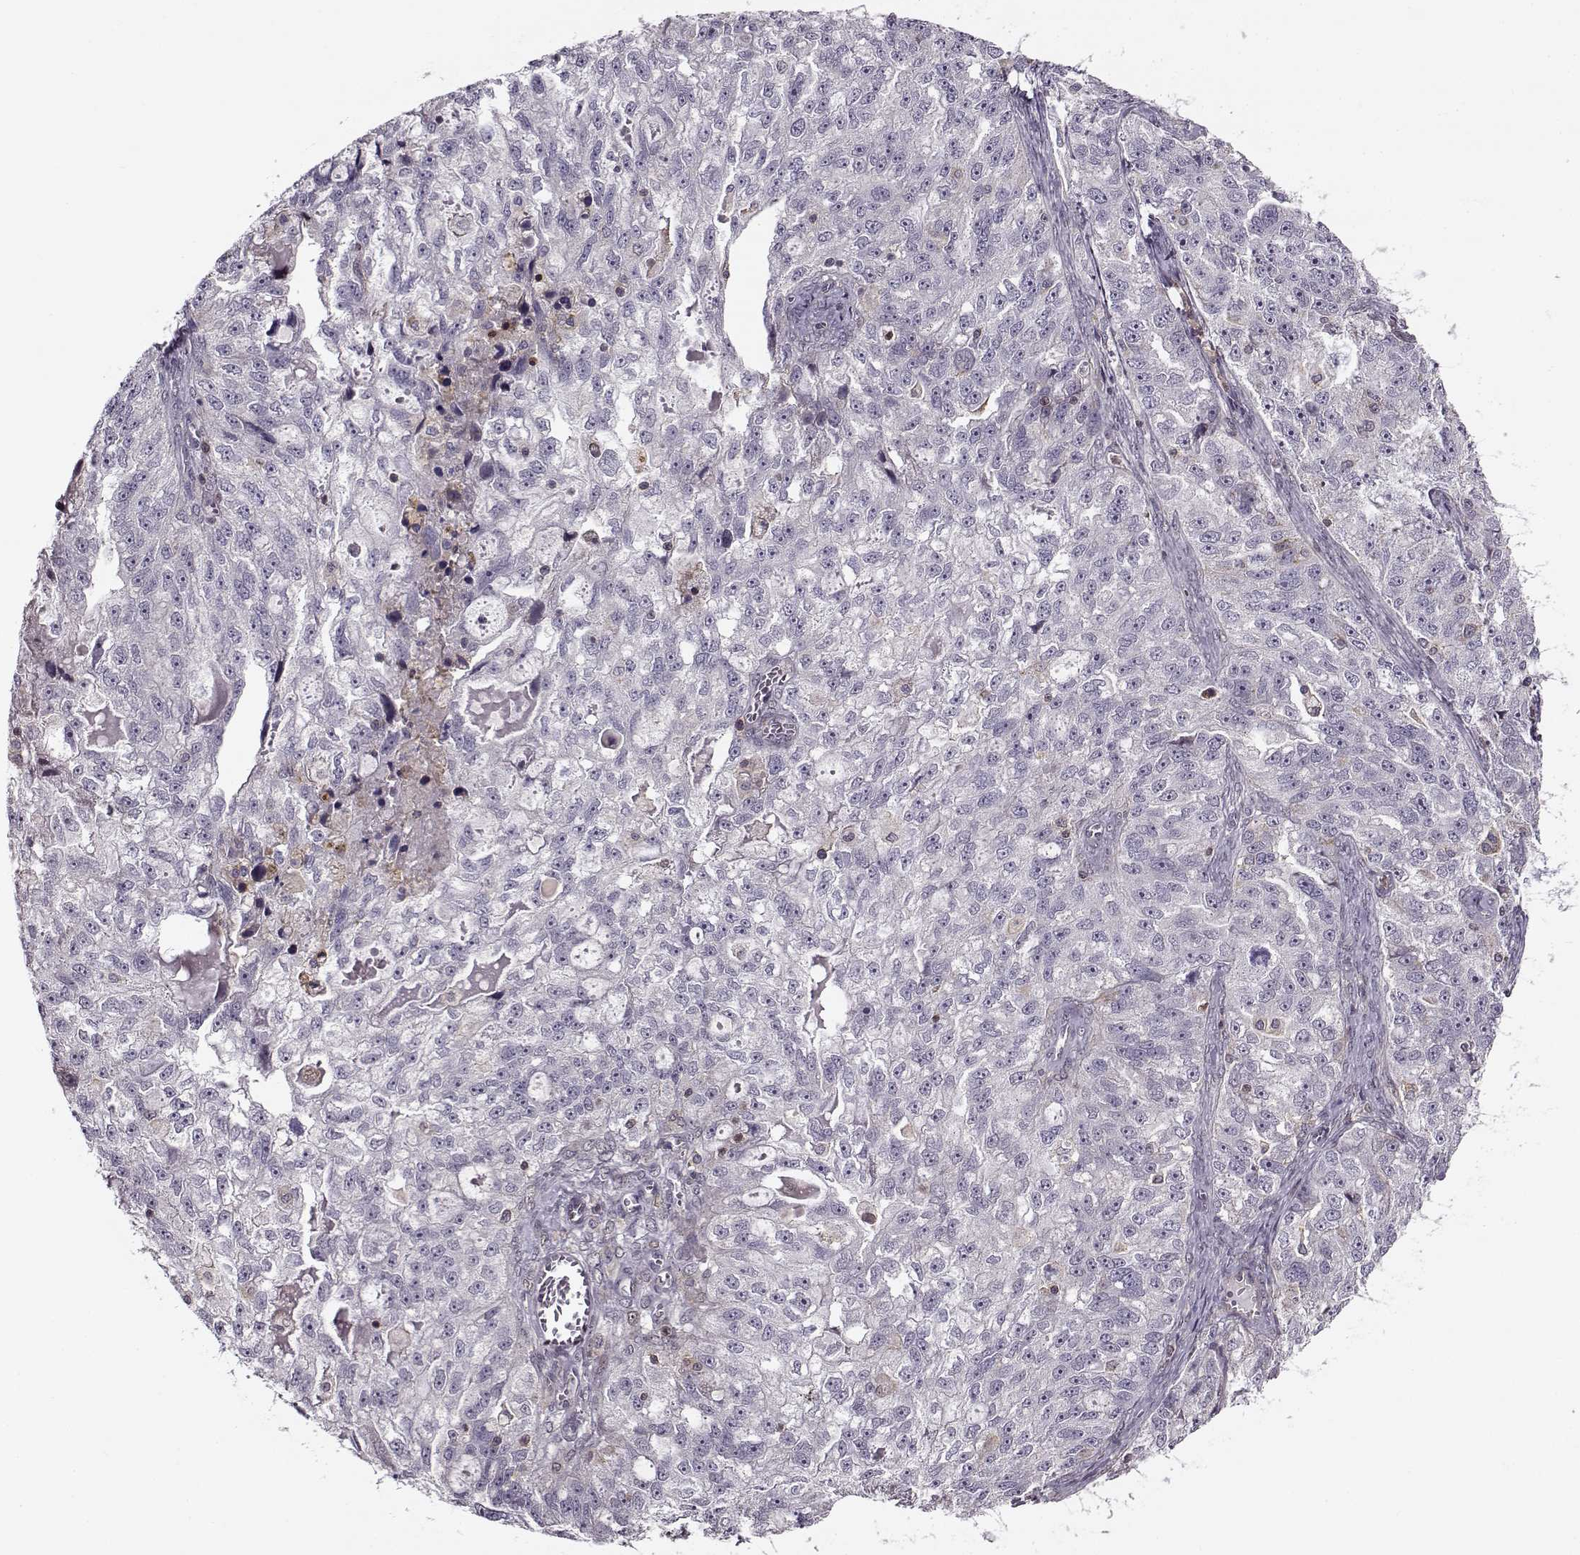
{"staining": {"intensity": "negative", "quantity": "none", "location": "none"}, "tissue": "ovarian cancer", "cell_type": "Tumor cells", "image_type": "cancer", "snomed": [{"axis": "morphology", "description": "Cystadenocarcinoma, serous, NOS"}, {"axis": "topography", "description": "Ovary"}], "caption": "Micrograph shows no protein staining in tumor cells of ovarian cancer (serous cystadenocarcinoma) tissue.", "gene": "MFSD1", "patient": {"sex": "female", "age": 51}}